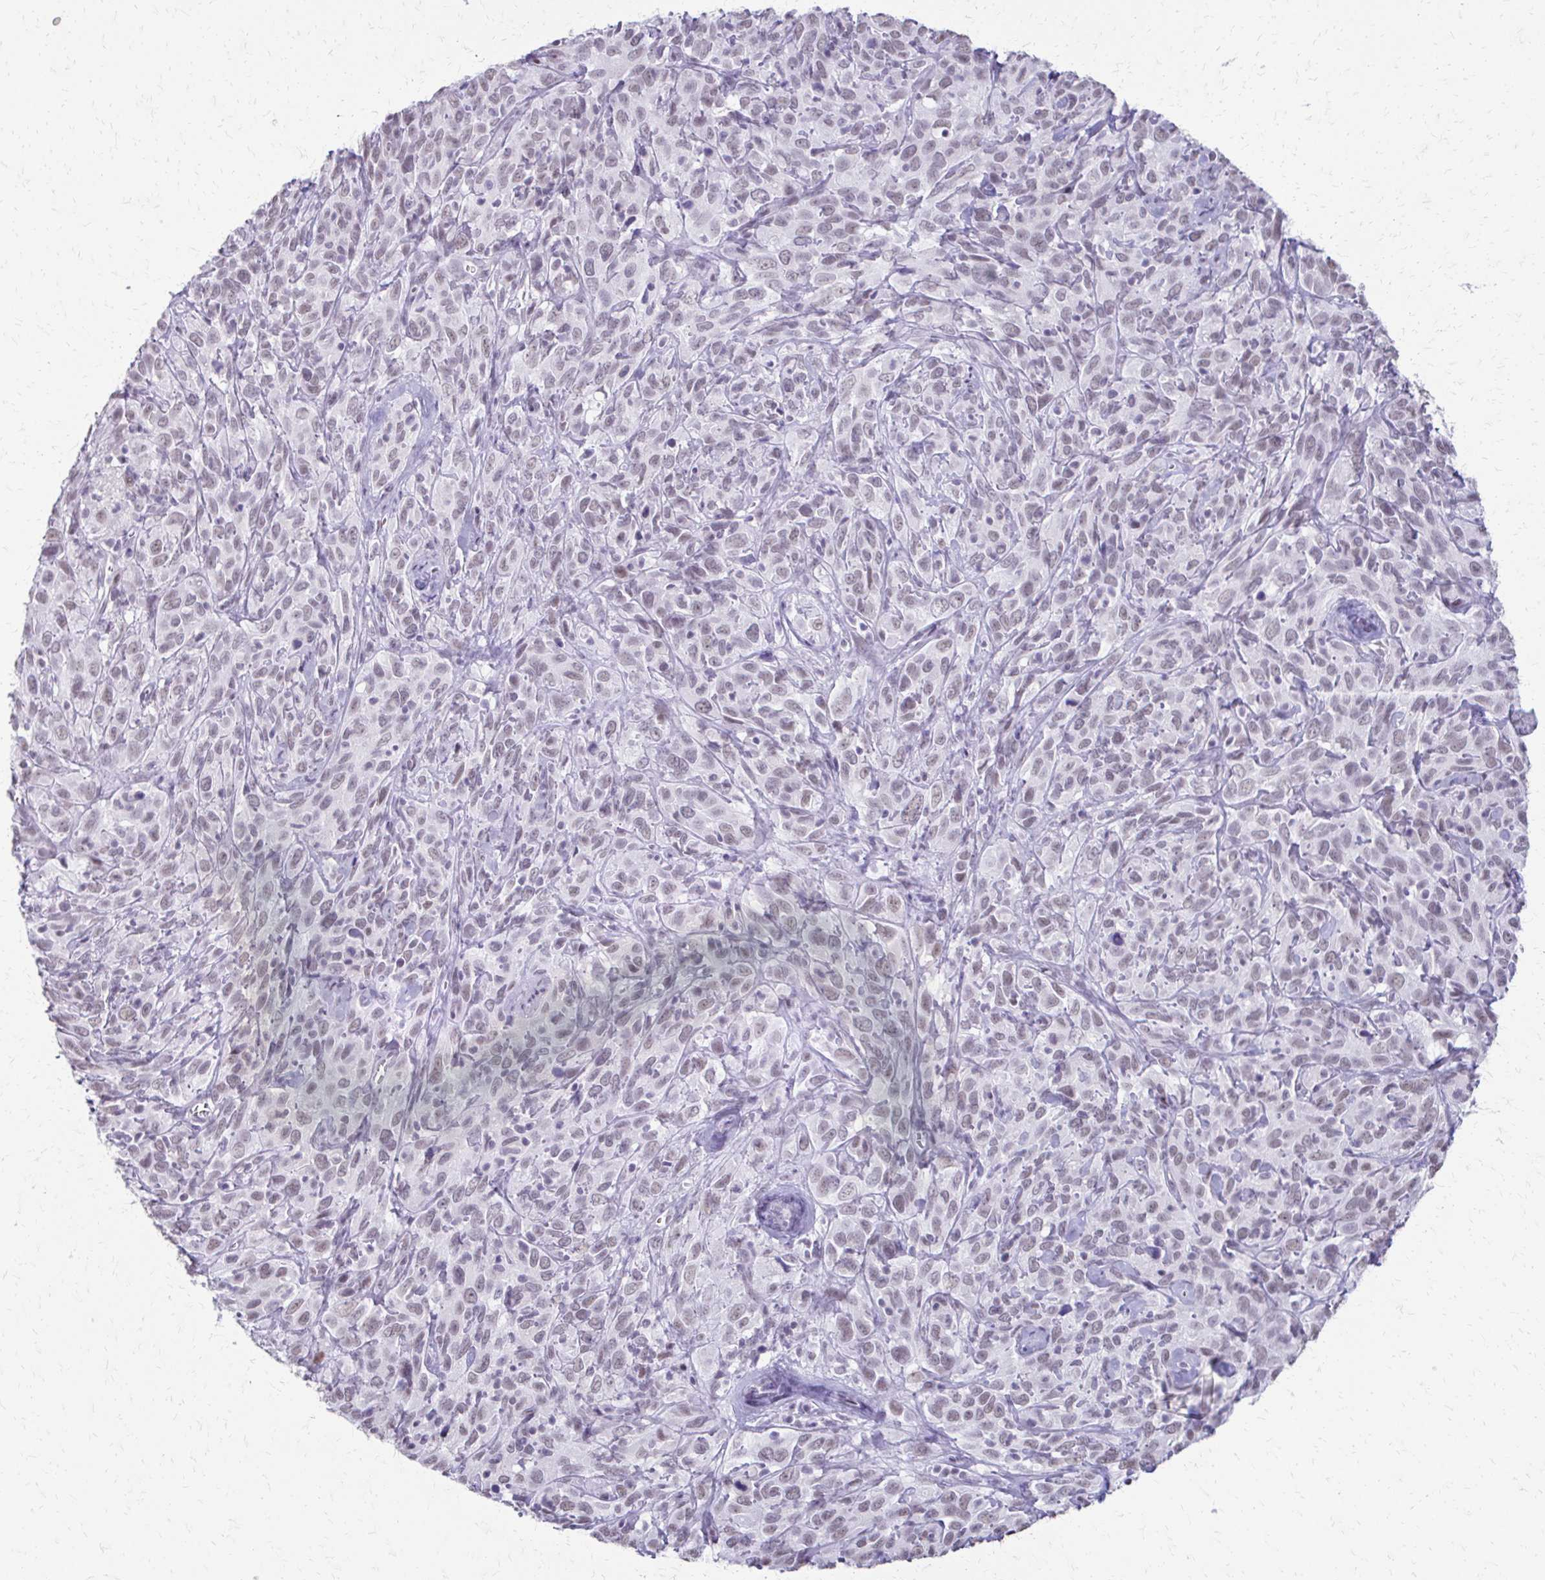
{"staining": {"intensity": "weak", "quantity": "<25%", "location": "nuclear"}, "tissue": "cervical cancer", "cell_type": "Tumor cells", "image_type": "cancer", "snomed": [{"axis": "morphology", "description": "Normal tissue, NOS"}, {"axis": "morphology", "description": "Squamous cell carcinoma, NOS"}, {"axis": "topography", "description": "Cervix"}], "caption": "Tumor cells show no significant protein expression in cervical cancer.", "gene": "SS18", "patient": {"sex": "female", "age": 51}}